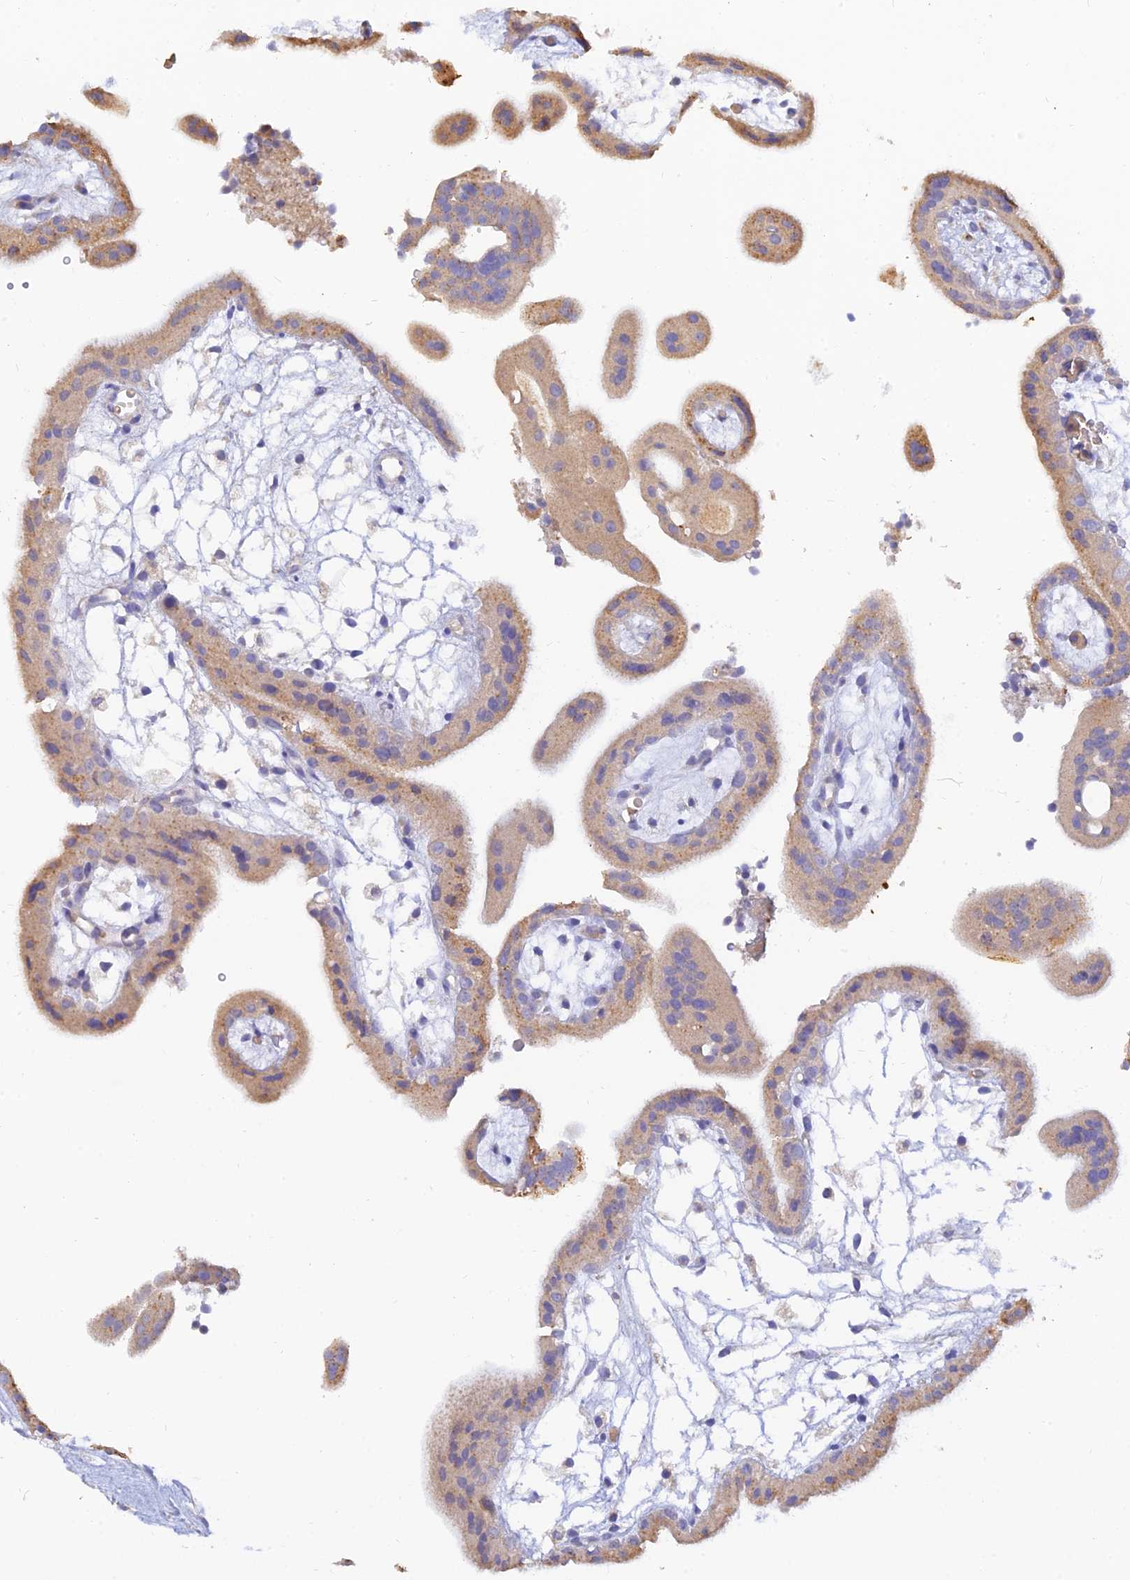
{"staining": {"intensity": "weak", "quantity": ">75%", "location": "cytoplasmic/membranous"}, "tissue": "placenta", "cell_type": "Decidual cells", "image_type": "normal", "snomed": [{"axis": "morphology", "description": "Normal tissue, NOS"}, {"axis": "topography", "description": "Placenta"}], "caption": "Immunohistochemistry (IHC) (DAB (3,3'-diaminobenzidine)) staining of unremarkable placenta displays weak cytoplasmic/membranous protein expression in approximately >75% of decidual cells. (DAB IHC with brightfield microscopy, high magnification).", "gene": "ACSM5", "patient": {"sex": "female", "age": 18}}